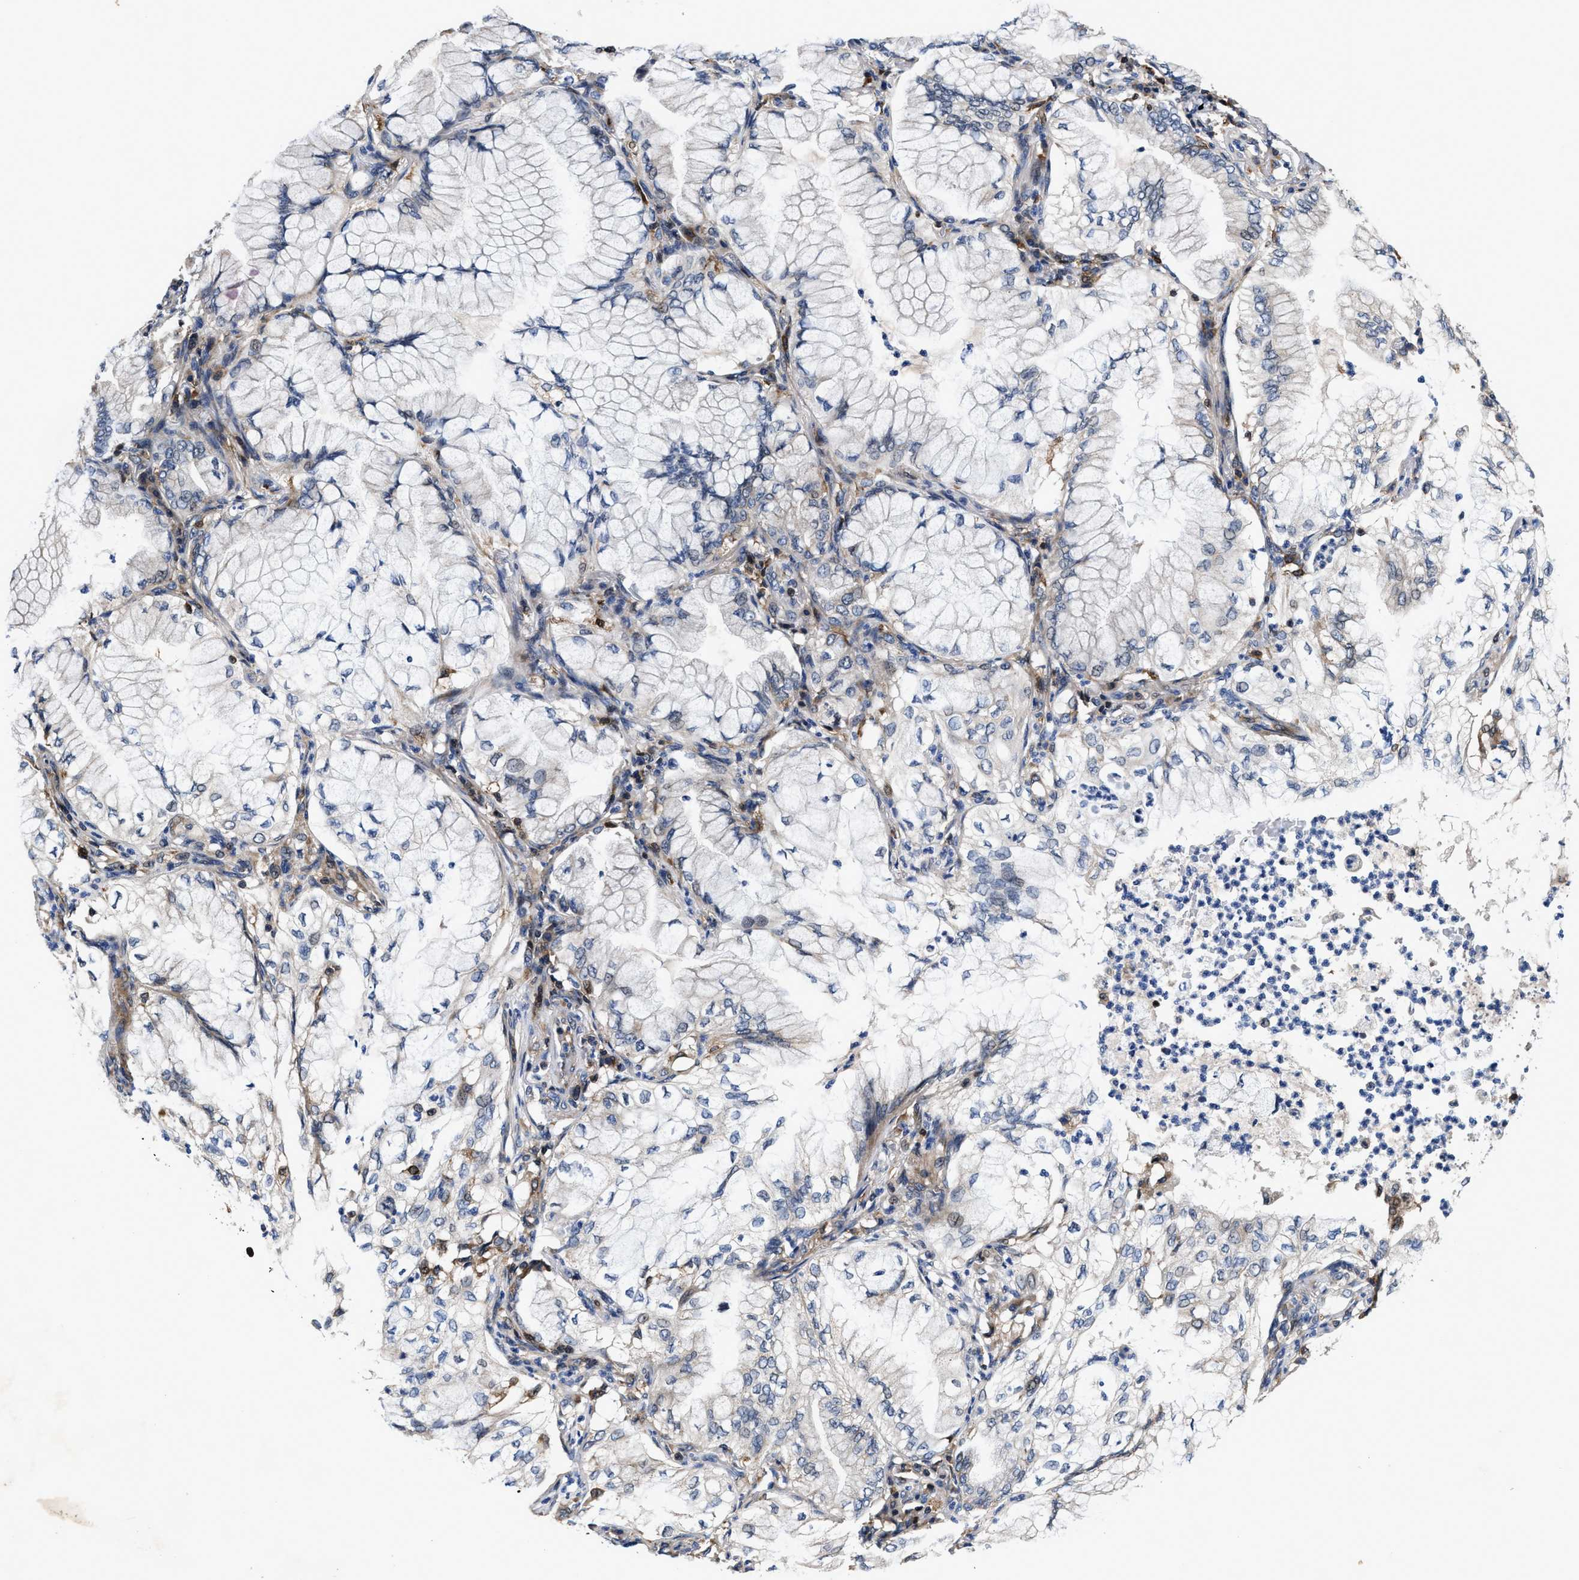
{"staining": {"intensity": "negative", "quantity": "none", "location": "none"}, "tissue": "lung cancer", "cell_type": "Tumor cells", "image_type": "cancer", "snomed": [{"axis": "morphology", "description": "Adenocarcinoma, NOS"}, {"axis": "topography", "description": "Lung"}], "caption": "Photomicrograph shows no significant protein expression in tumor cells of lung adenocarcinoma. (DAB immunohistochemistry (IHC), high magnification).", "gene": "RGS10", "patient": {"sex": "female", "age": 70}}